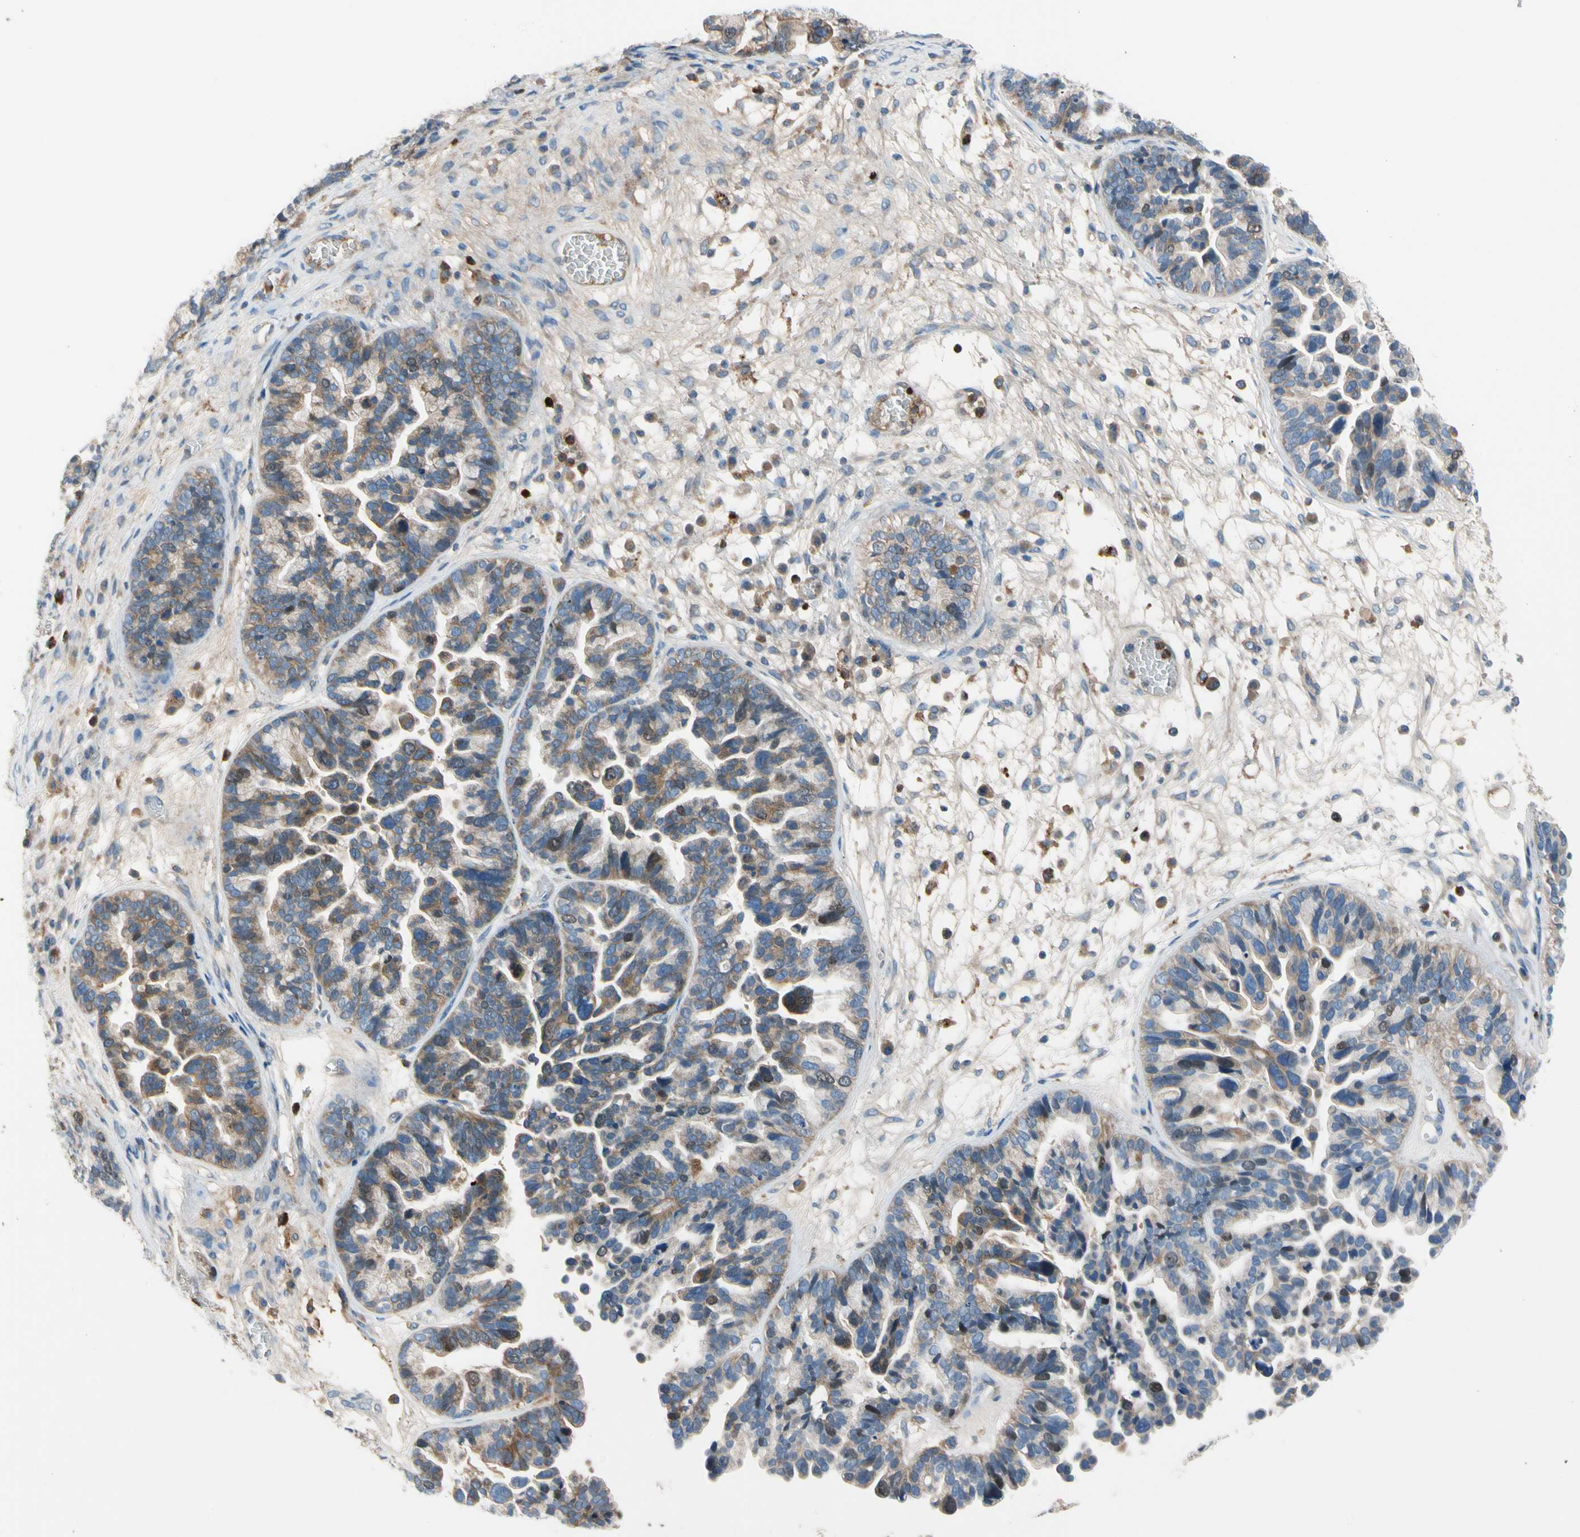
{"staining": {"intensity": "moderate", "quantity": "25%-75%", "location": "cytoplasmic/membranous"}, "tissue": "ovarian cancer", "cell_type": "Tumor cells", "image_type": "cancer", "snomed": [{"axis": "morphology", "description": "Cystadenocarcinoma, serous, NOS"}, {"axis": "topography", "description": "Ovary"}], "caption": "The image demonstrates a brown stain indicating the presence of a protein in the cytoplasmic/membranous of tumor cells in serous cystadenocarcinoma (ovarian).", "gene": "HJURP", "patient": {"sex": "female", "age": 56}}